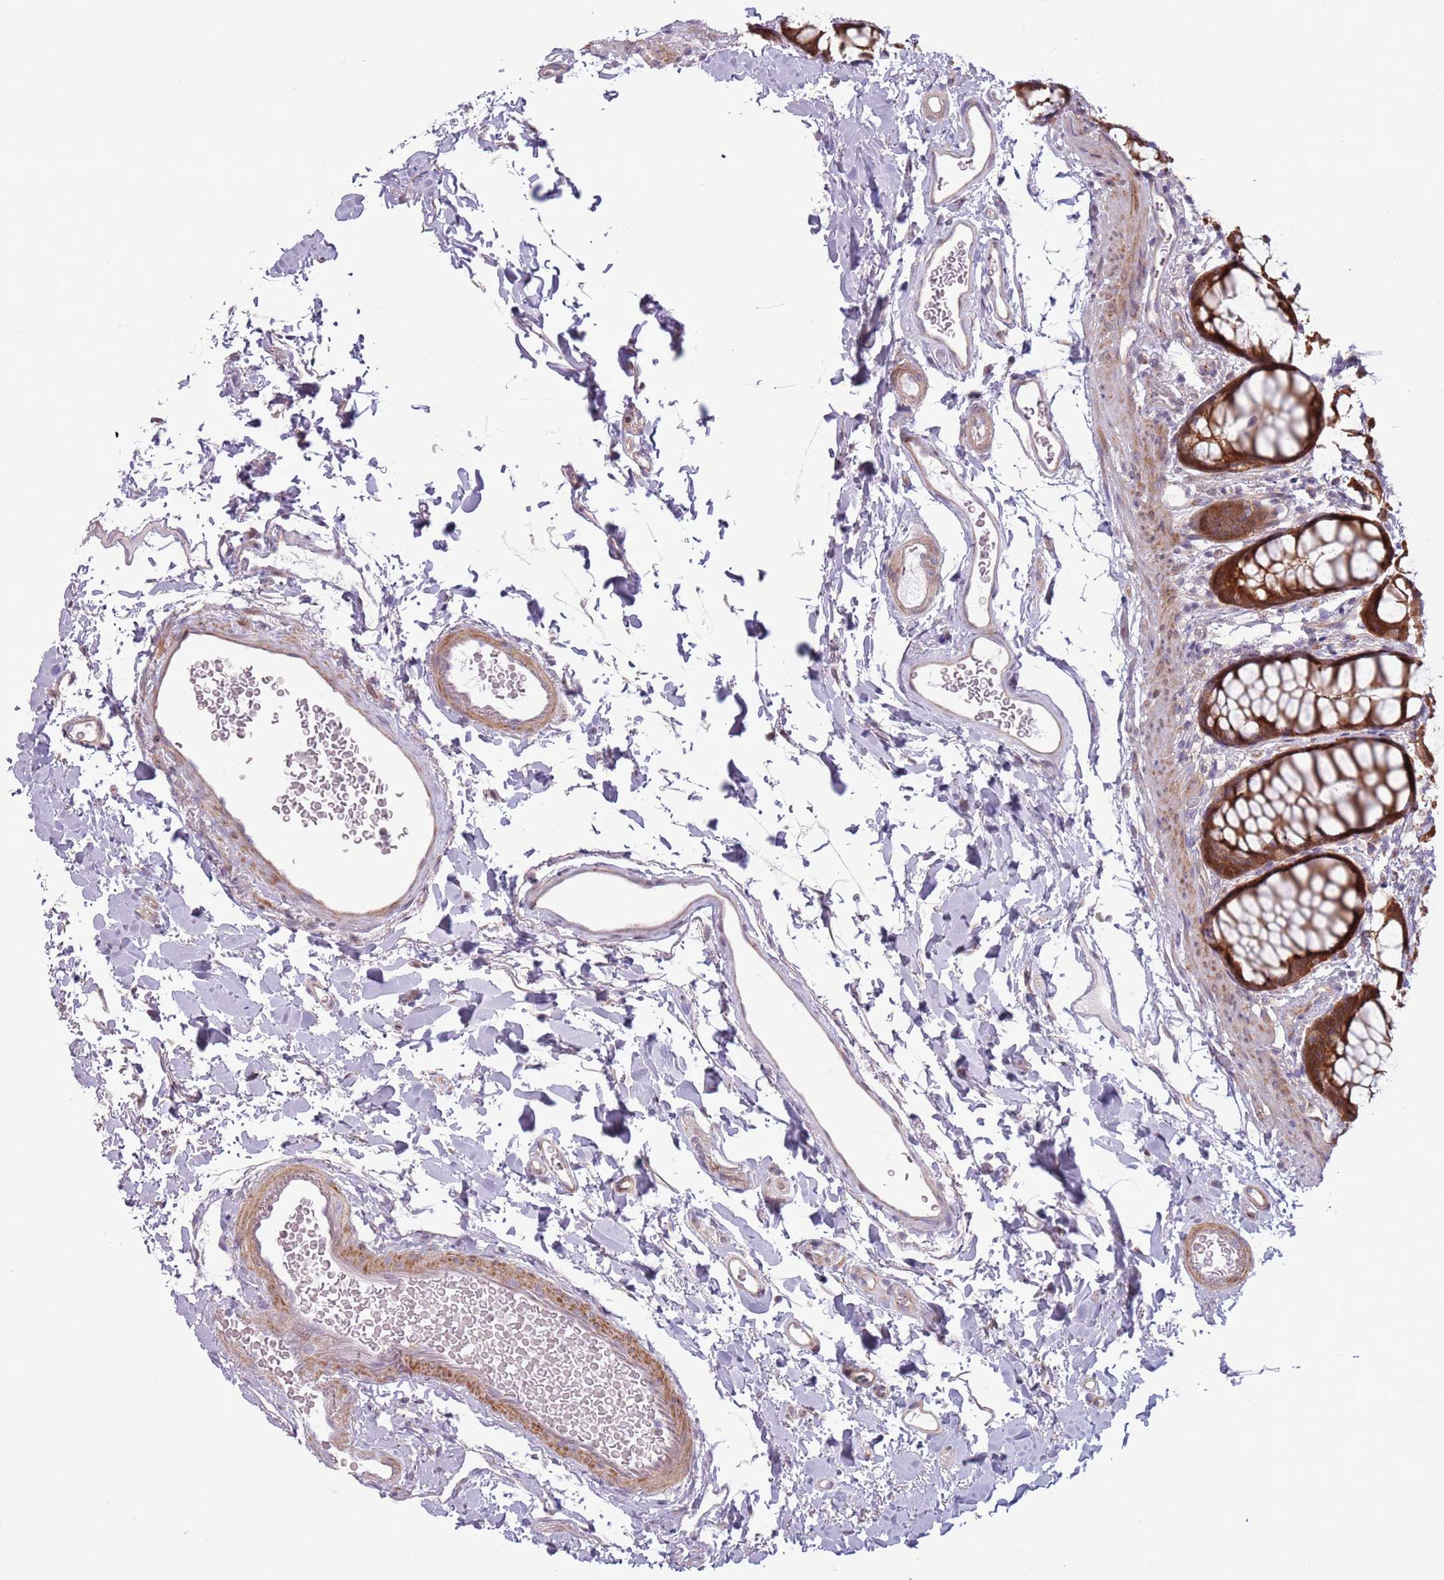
{"staining": {"intensity": "strong", "quantity": ">75%", "location": "cytoplasmic/membranous"}, "tissue": "rectum", "cell_type": "Glandular cells", "image_type": "normal", "snomed": [{"axis": "morphology", "description": "Normal tissue, NOS"}, {"axis": "topography", "description": "Rectum"}], "caption": "This is a histology image of immunohistochemistry staining of normal rectum, which shows strong expression in the cytoplasmic/membranous of glandular cells.", "gene": "CCDC150", "patient": {"sex": "female", "age": 65}}